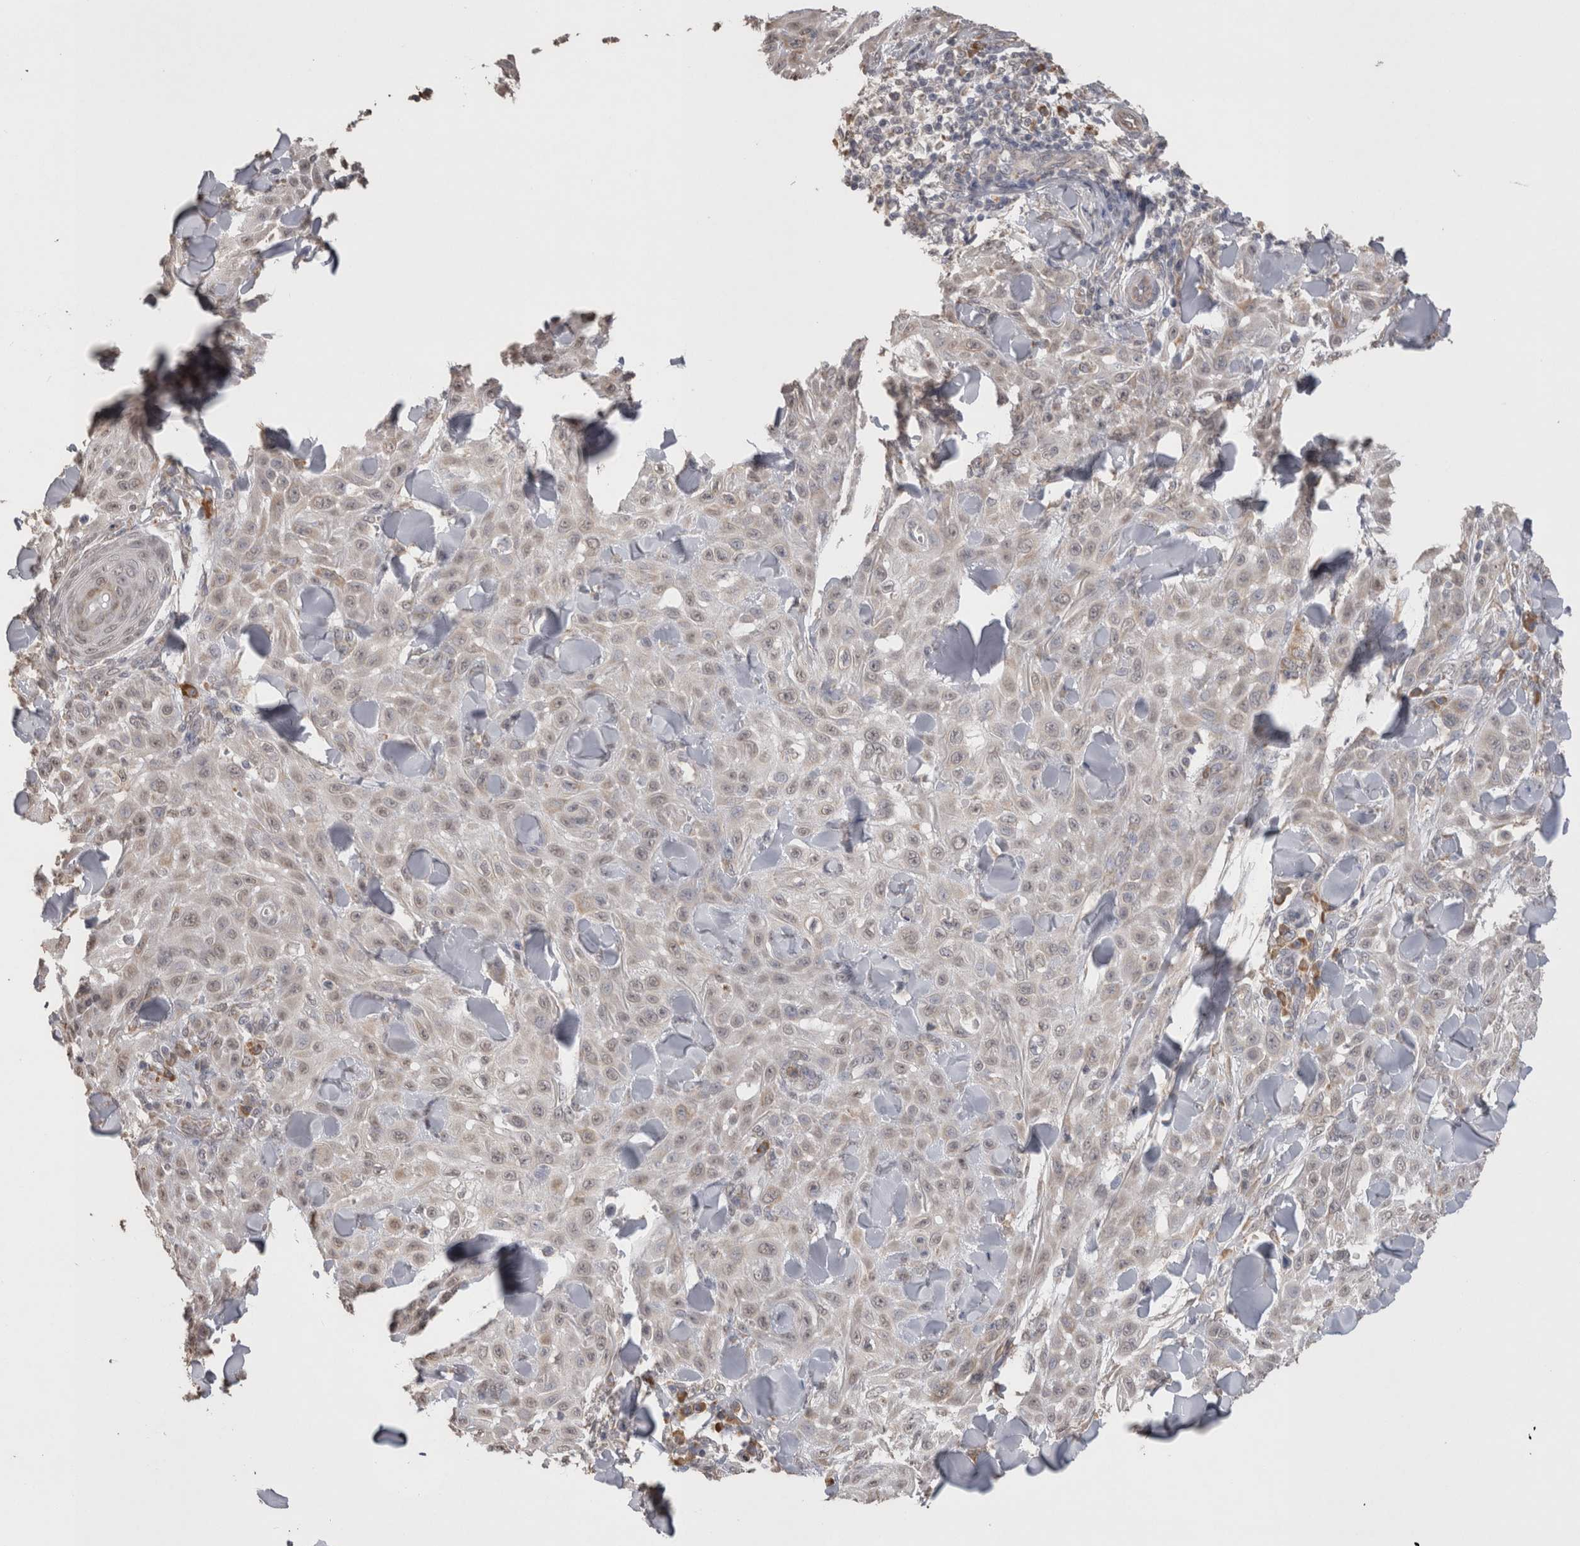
{"staining": {"intensity": "negative", "quantity": "none", "location": "none"}, "tissue": "skin cancer", "cell_type": "Tumor cells", "image_type": "cancer", "snomed": [{"axis": "morphology", "description": "Squamous cell carcinoma, NOS"}, {"axis": "topography", "description": "Skin"}], "caption": "DAB immunohistochemical staining of human squamous cell carcinoma (skin) reveals no significant positivity in tumor cells.", "gene": "NOMO1", "patient": {"sex": "male", "age": 24}}